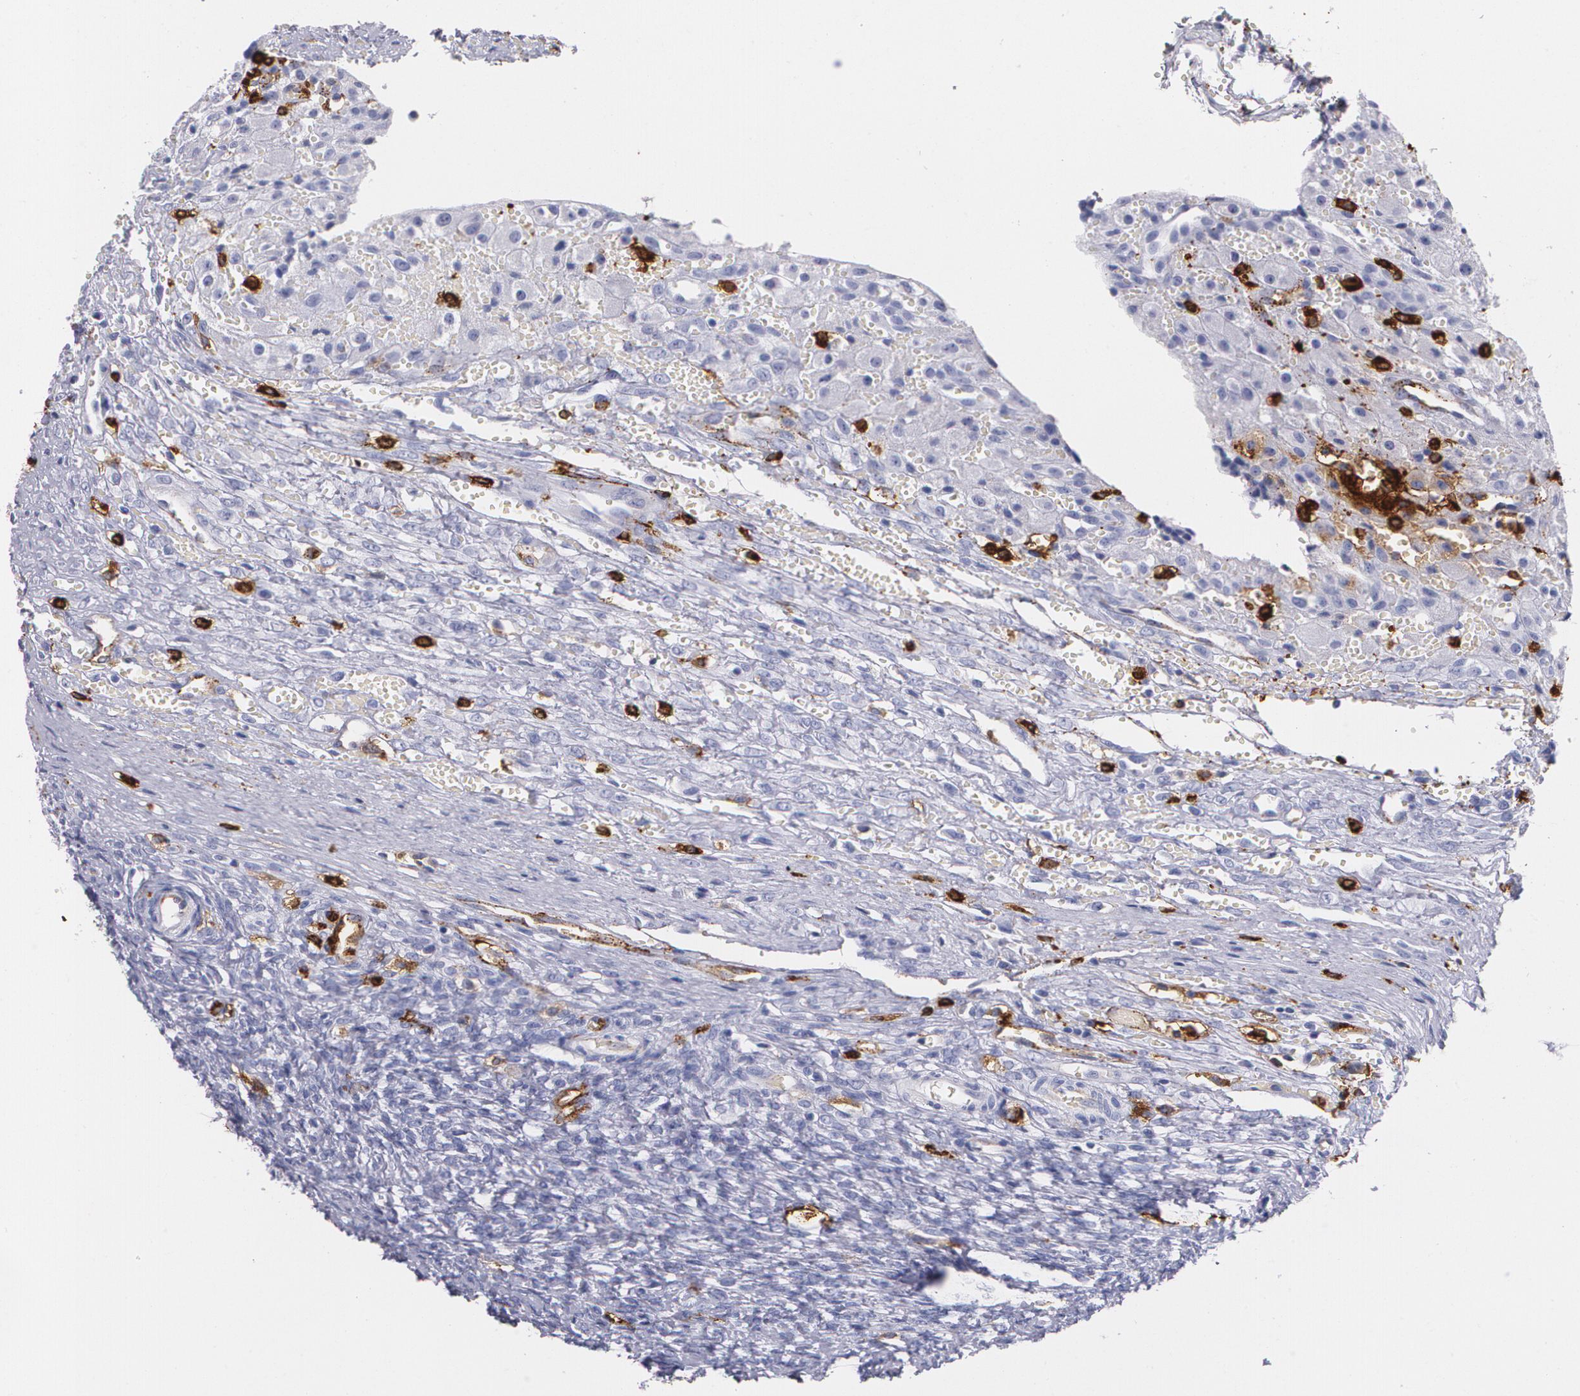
{"staining": {"intensity": "weak", "quantity": ">75%", "location": "cytoplasmic/membranous"}, "tissue": "ovary", "cell_type": "Follicle cells", "image_type": "normal", "snomed": [{"axis": "morphology", "description": "Normal tissue, NOS"}, {"axis": "topography", "description": "Ovary"}], "caption": "IHC of unremarkable ovary displays low levels of weak cytoplasmic/membranous staining in about >75% of follicle cells.", "gene": "HLA", "patient": {"sex": "female", "age": 56}}